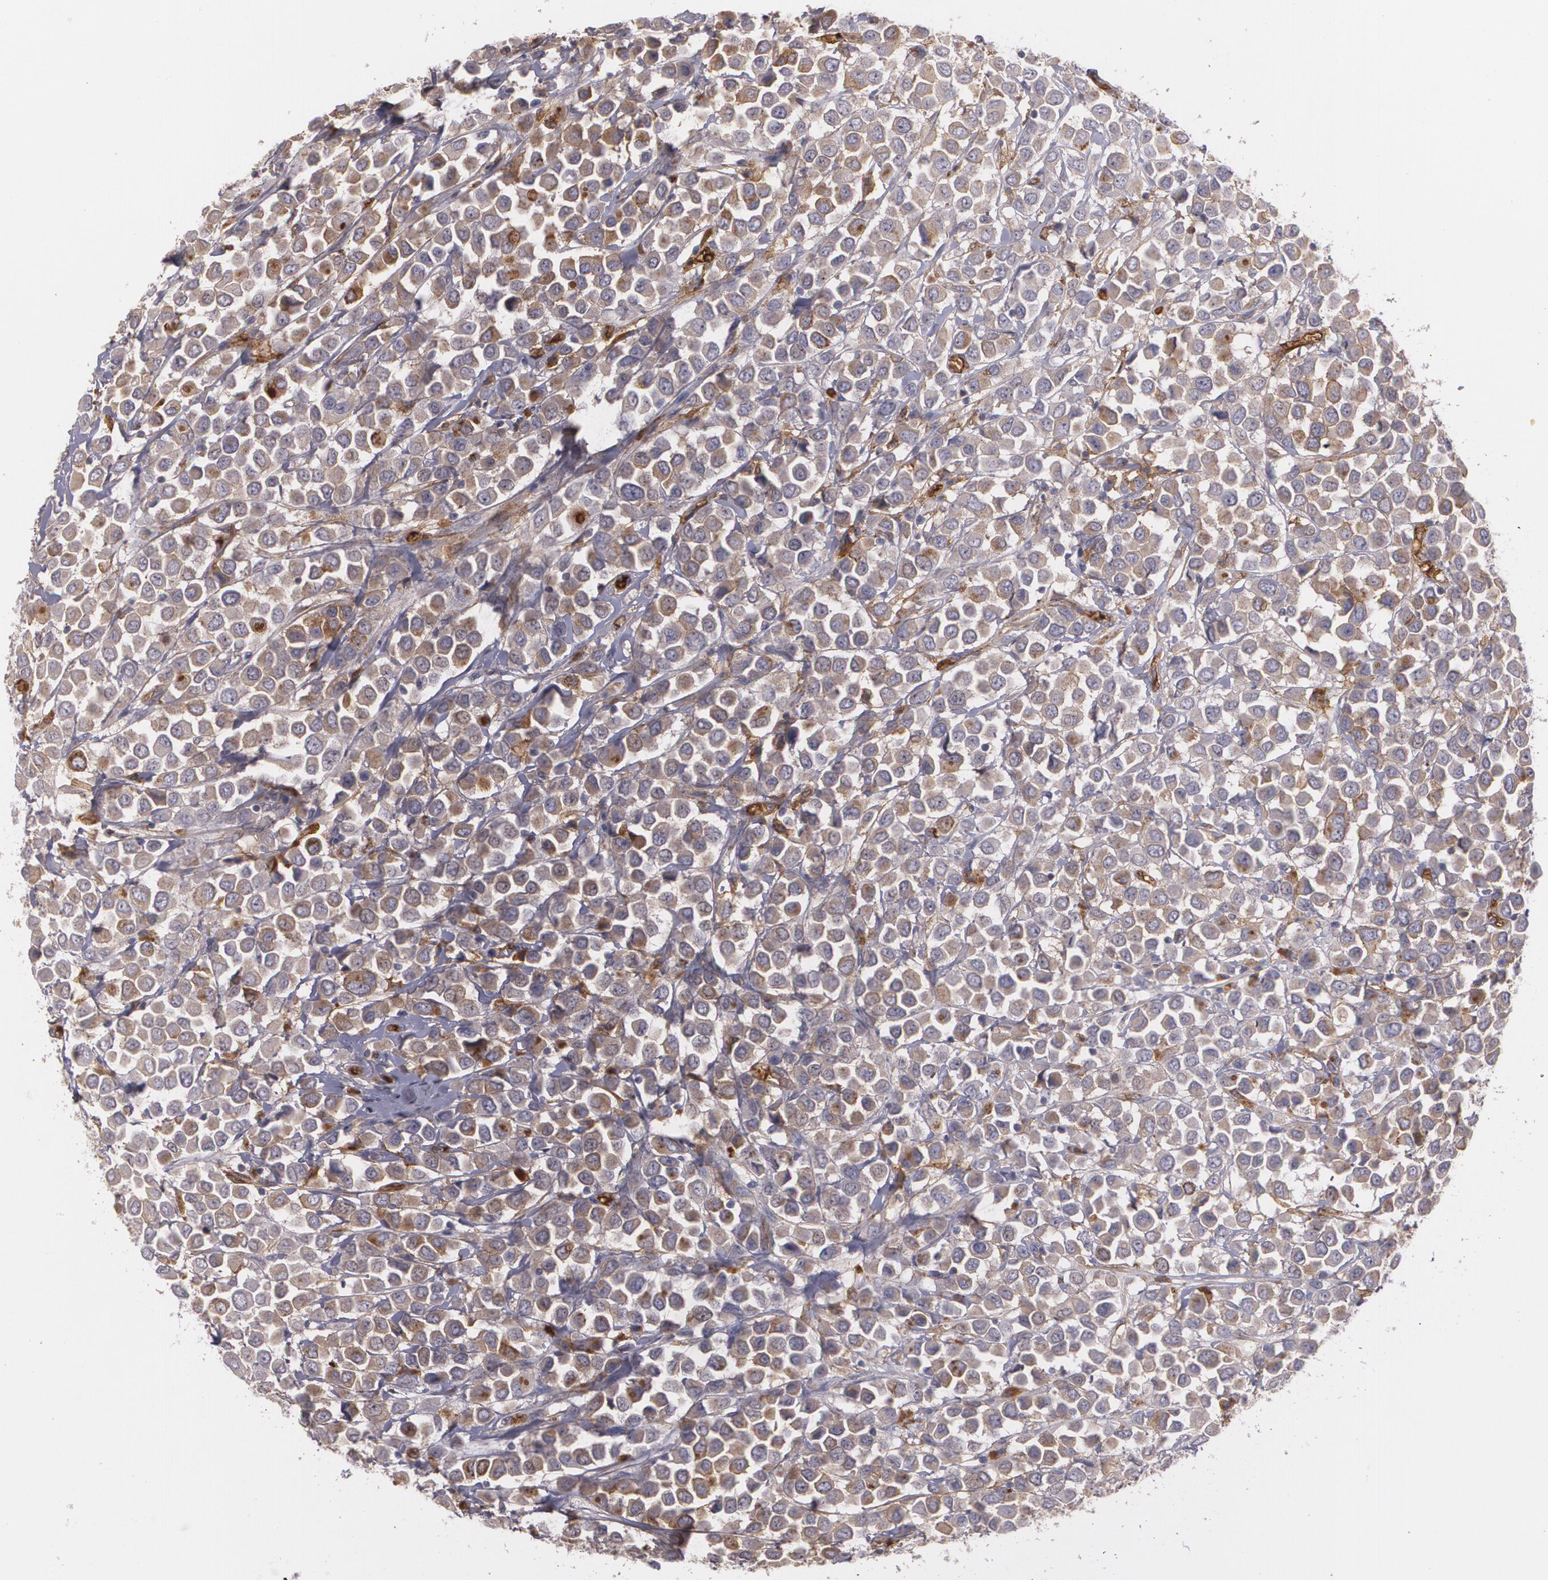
{"staining": {"intensity": "moderate", "quantity": "25%-75%", "location": "cytoplasmic/membranous"}, "tissue": "breast cancer", "cell_type": "Tumor cells", "image_type": "cancer", "snomed": [{"axis": "morphology", "description": "Duct carcinoma"}, {"axis": "topography", "description": "Breast"}], "caption": "Breast cancer stained with a protein marker exhibits moderate staining in tumor cells.", "gene": "ACE", "patient": {"sex": "female", "age": 61}}